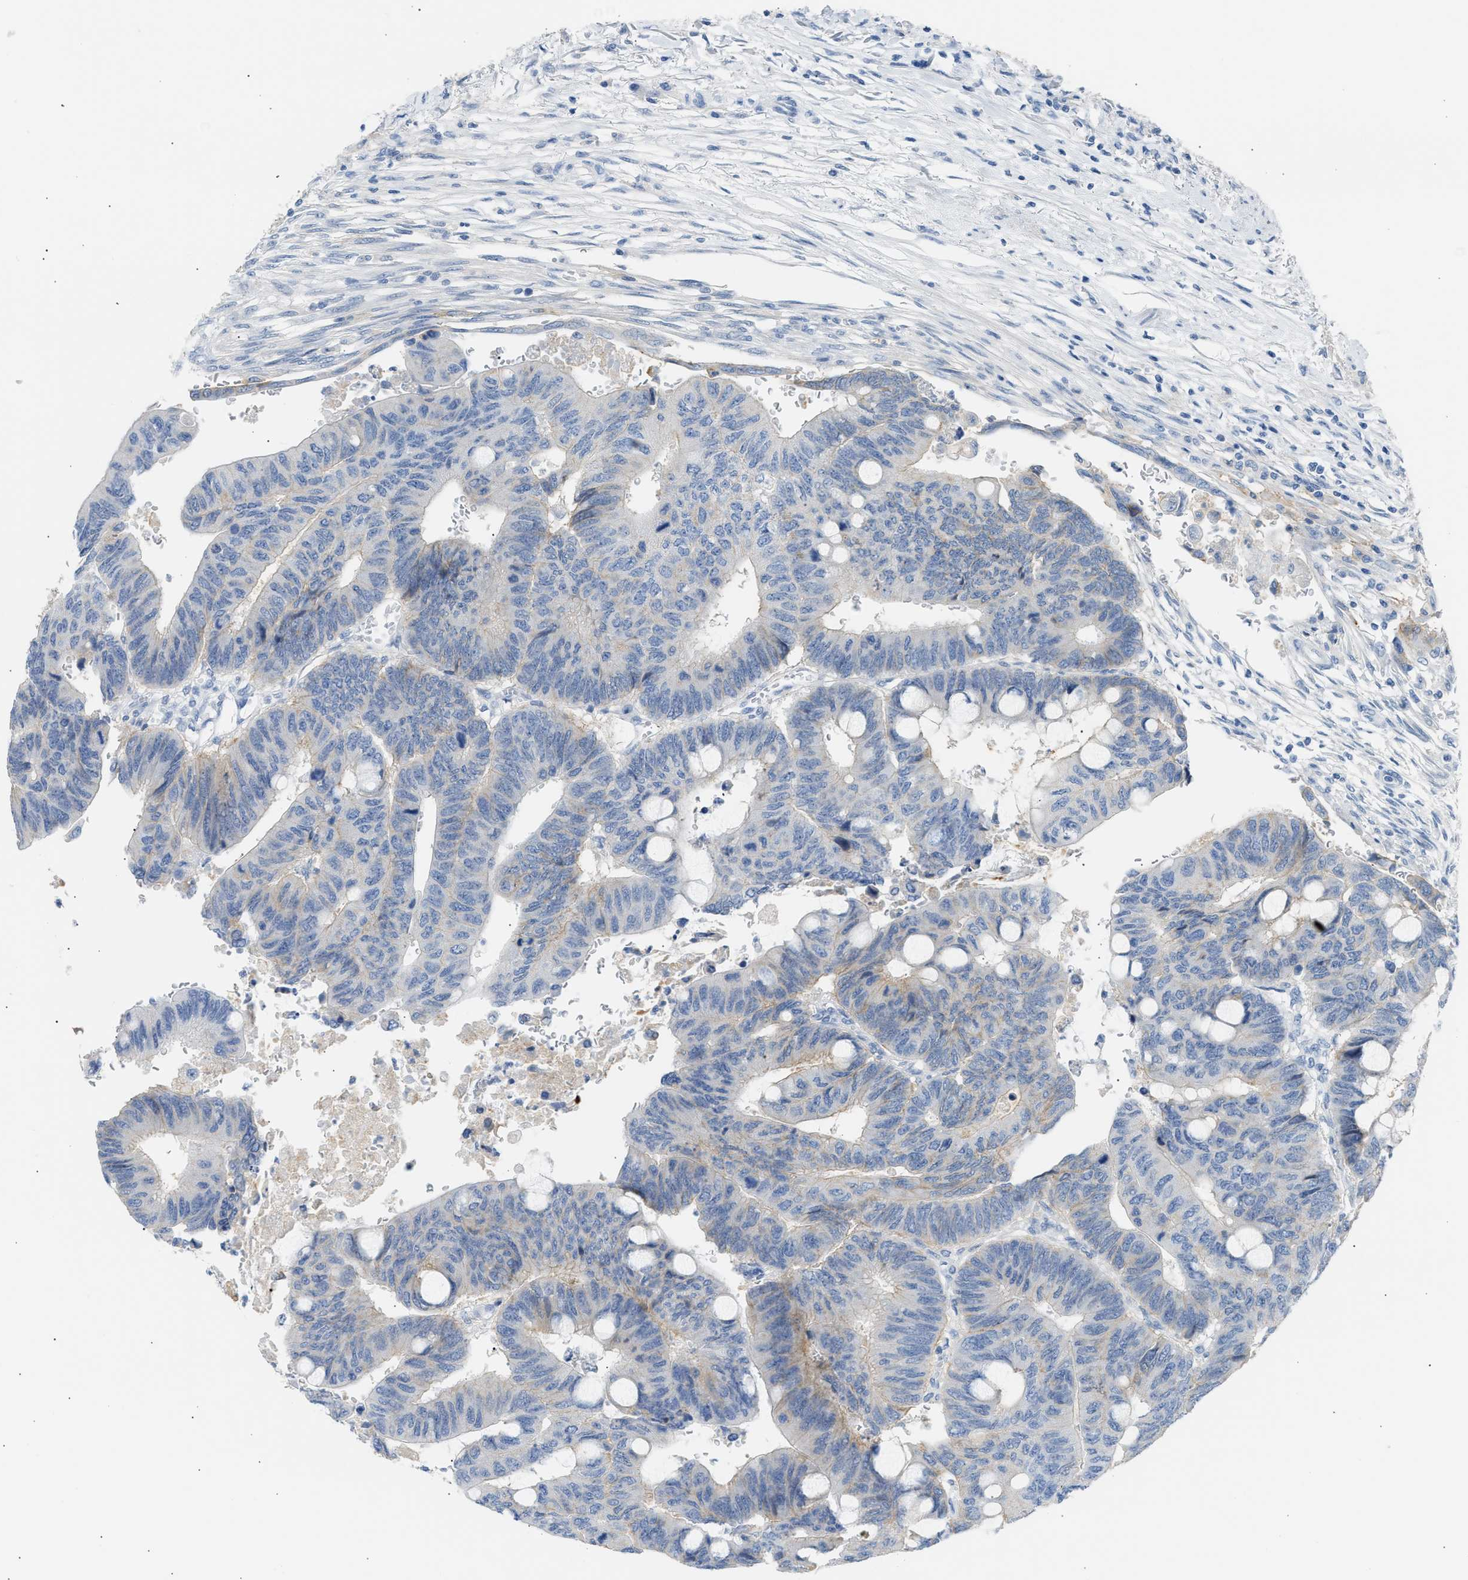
{"staining": {"intensity": "weak", "quantity": "<25%", "location": "cytoplasmic/membranous"}, "tissue": "colorectal cancer", "cell_type": "Tumor cells", "image_type": "cancer", "snomed": [{"axis": "morphology", "description": "Normal tissue, NOS"}, {"axis": "morphology", "description": "Adenocarcinoma, NOS"}, {"axis": "topography", "description": "Rectum"}, {"axis": "topography", "description": "Peripheral nerve tissue"}], "caption": "An immunohistochemistry micrograph of colorectal cancer (adenocarcinoma) is shown. There is no staining in tumor cells of colorectal cancer (adenocarcinoma).", "gene": "ERBB2", "patient": {"sex": "male", "age": 92}}